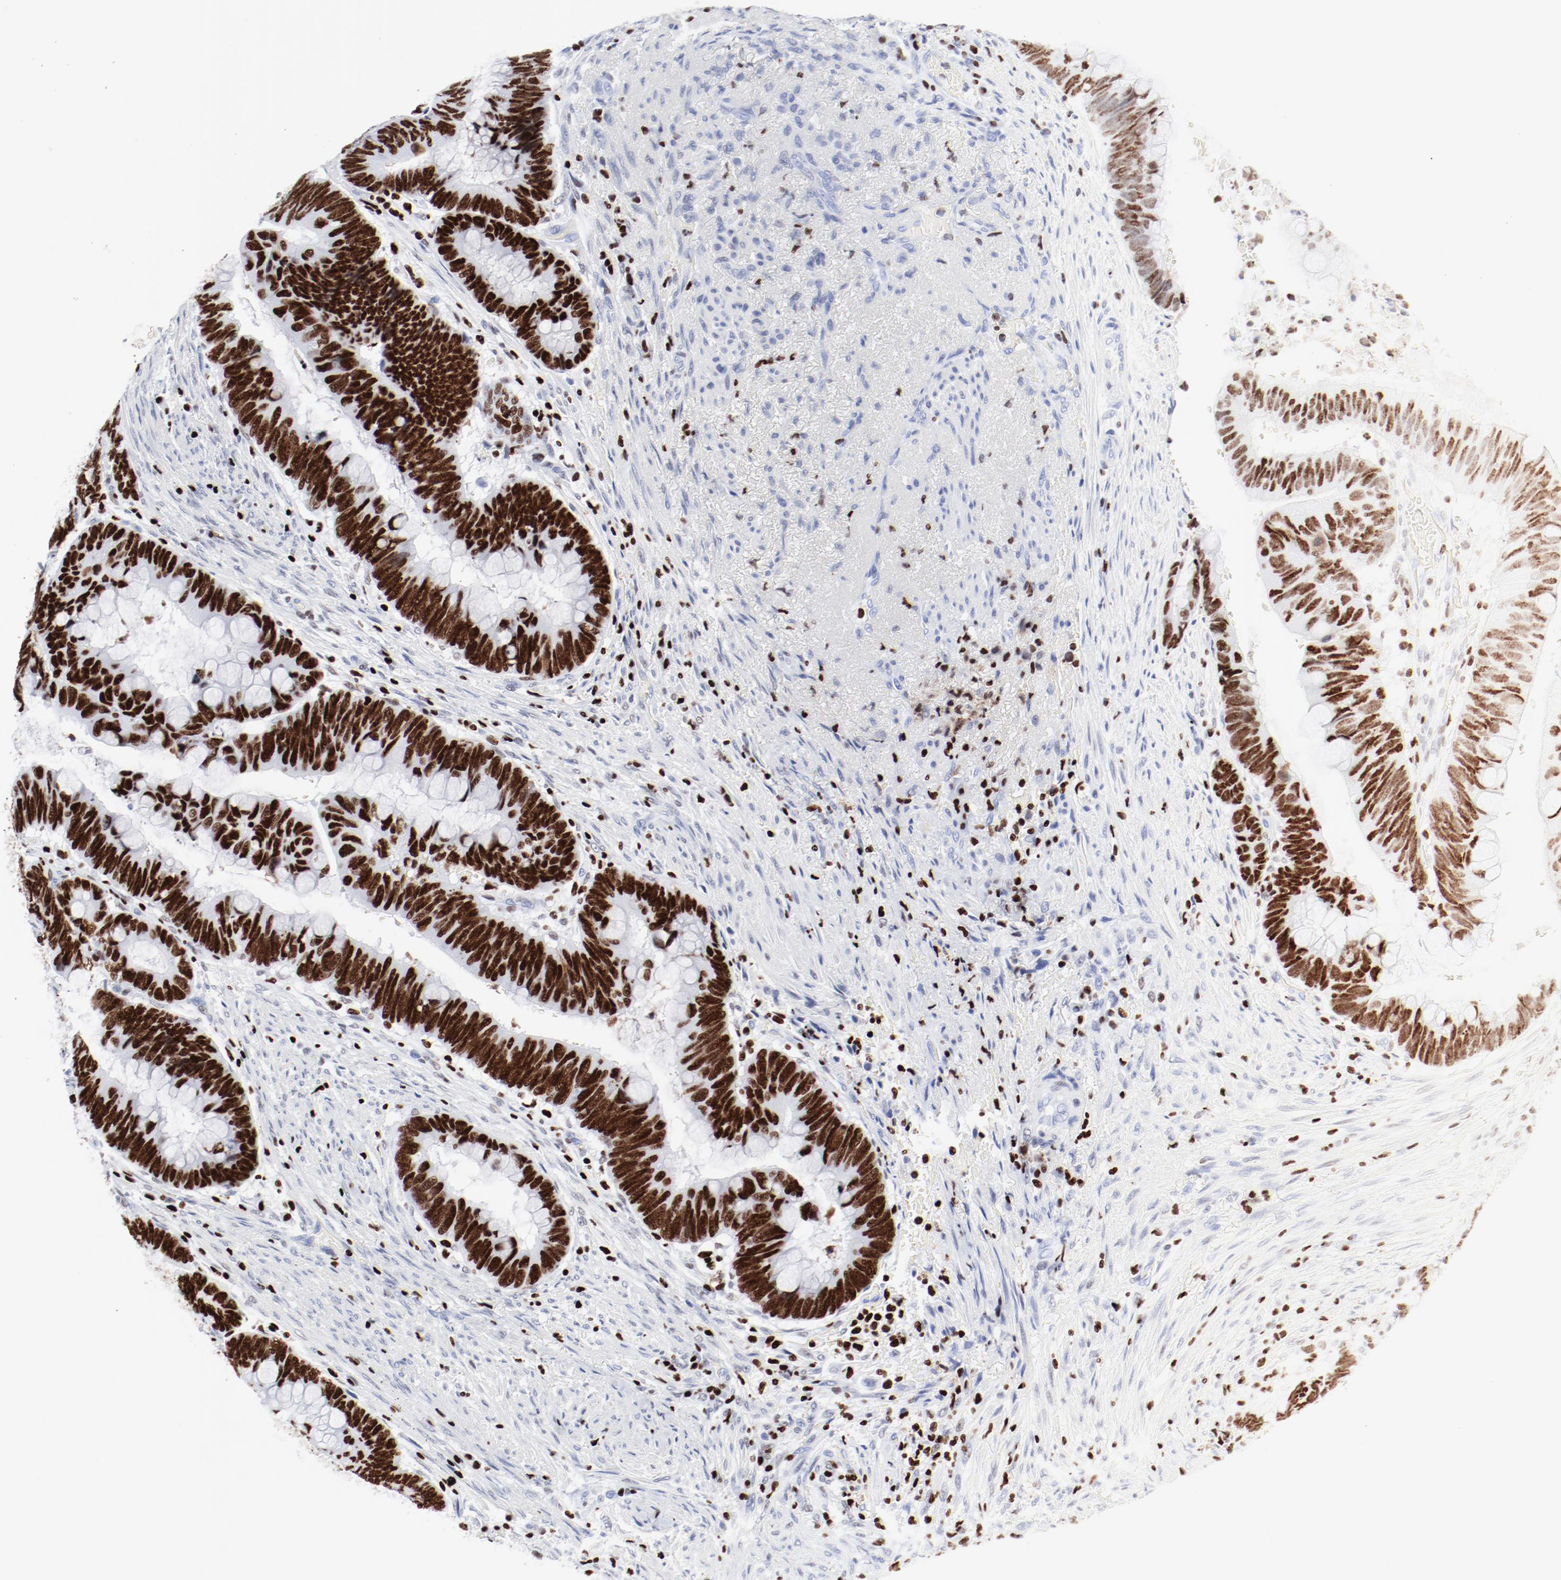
{"staining": {"intensity": "strong", "quantity": ">75%", "location": "nuclear"}, "tissue": "colorectal cancer", "cell_type": "Tumor cells", "image_type": "cancer", "snomed": [{"axis": "morphology", "description": "Normal tissue, NOS"}, {"axis": "morphology", "description": "Adenocarcinoma, NOS"}, {"axis": "topography", "description": "Rectum"}], "caption": "A high amount of strong nuclear positivity is identified in approximately >75% of tumor cells in colorectal cancer tissue.", "gene": "SMARCC2", "patient": {"sex": "male", "age": 92}}